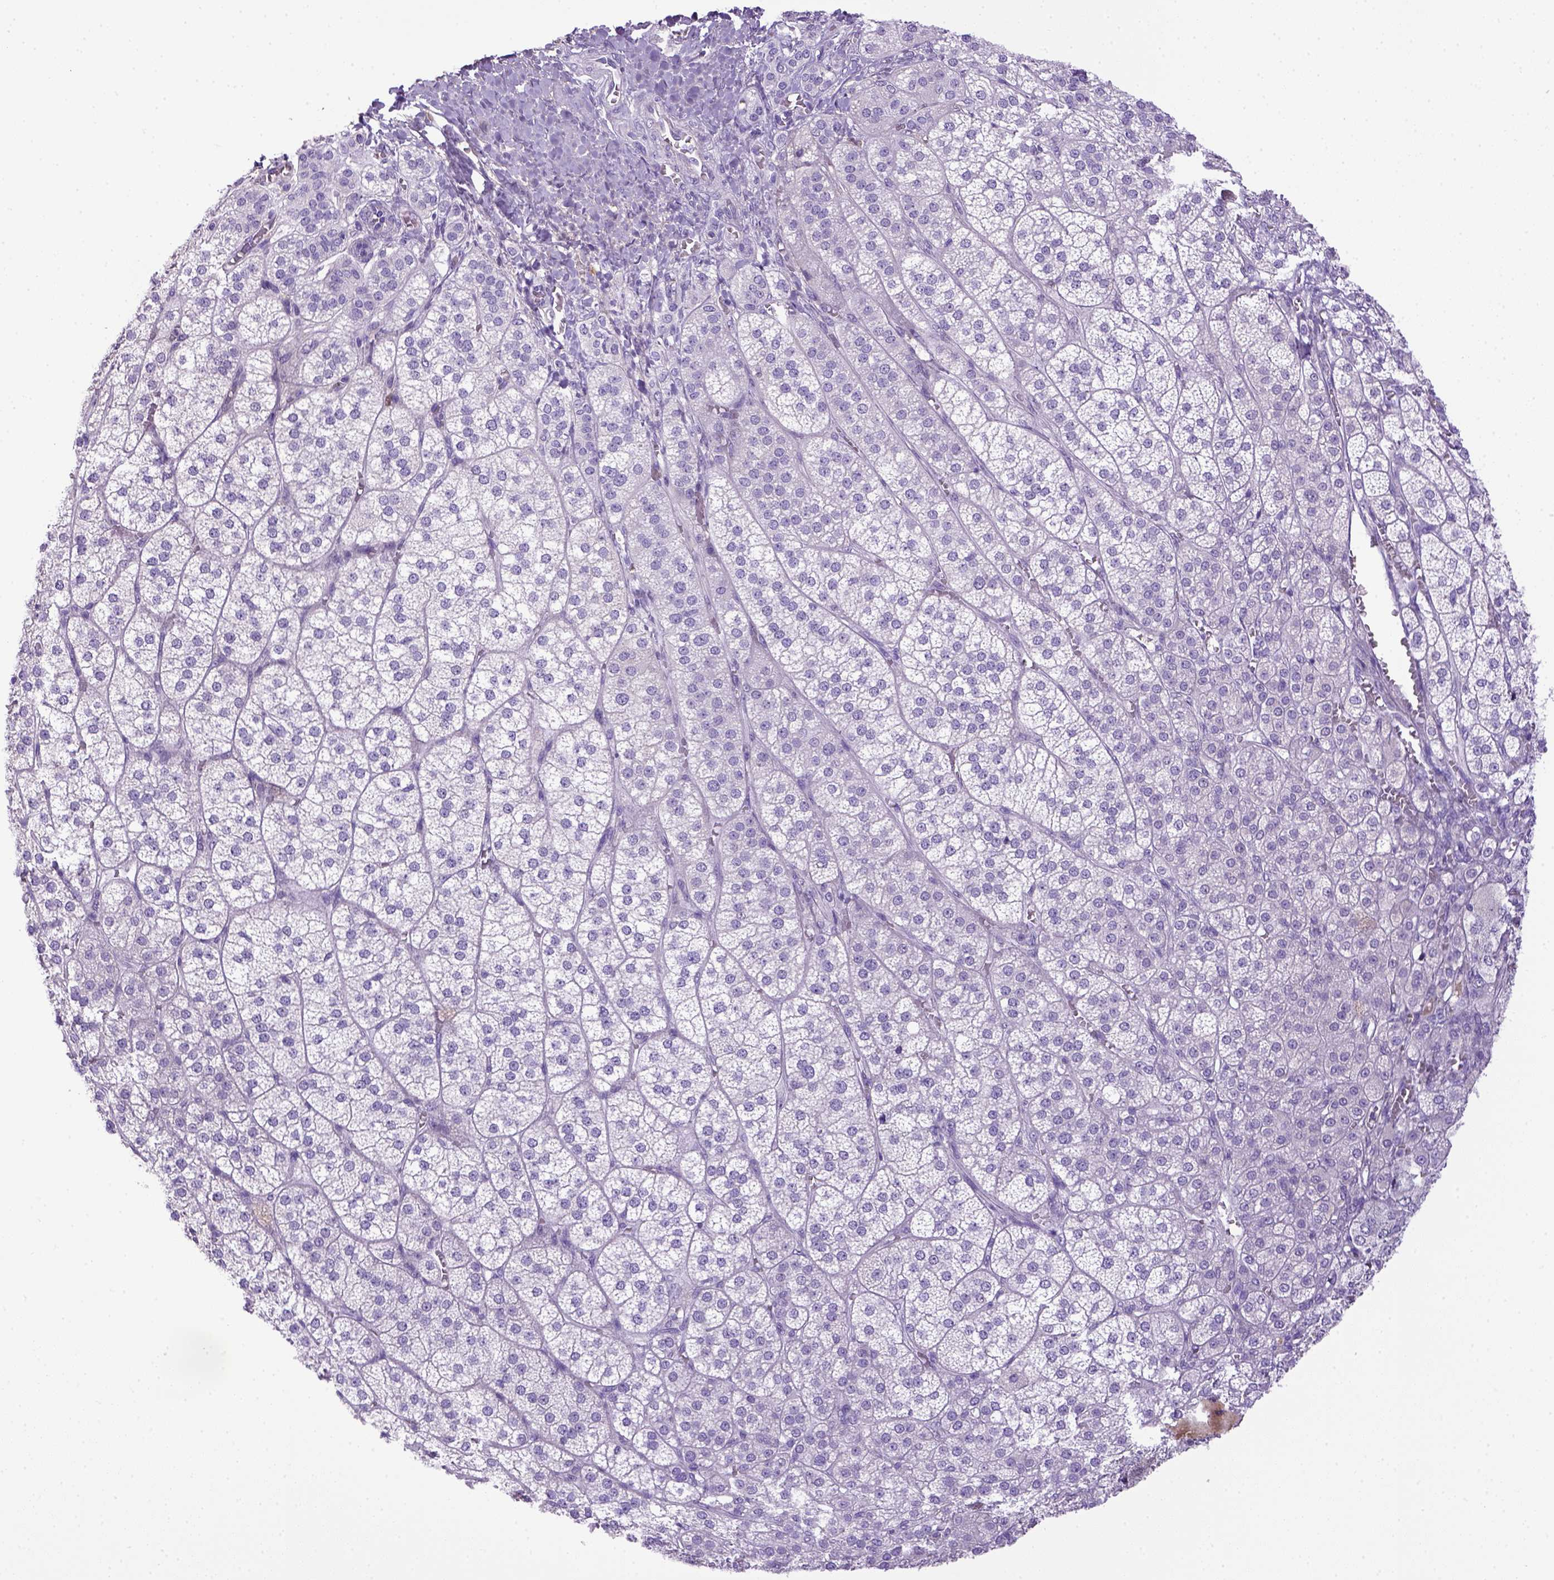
{"staining": {"intensity": "negative", "quantity": "none", "location": "none"}, "tissue": "adrenal gland", "cell_type": "Glandular cells", "image_type": "normal", "snomed": [{"axis": "morphology", "description": "Normal tissue, NOS"}, {"axis": "topography", "description": "Adrenal gland"}], "caption": "The micrograph displays no staining of glandular cells in benign adrenal gland. (DAB (3,3'-diaminobenzidine) immunohistochemistry, high magnification).", "gene": "ITIH4", "patient": {"sex": "female", "age": 60}}